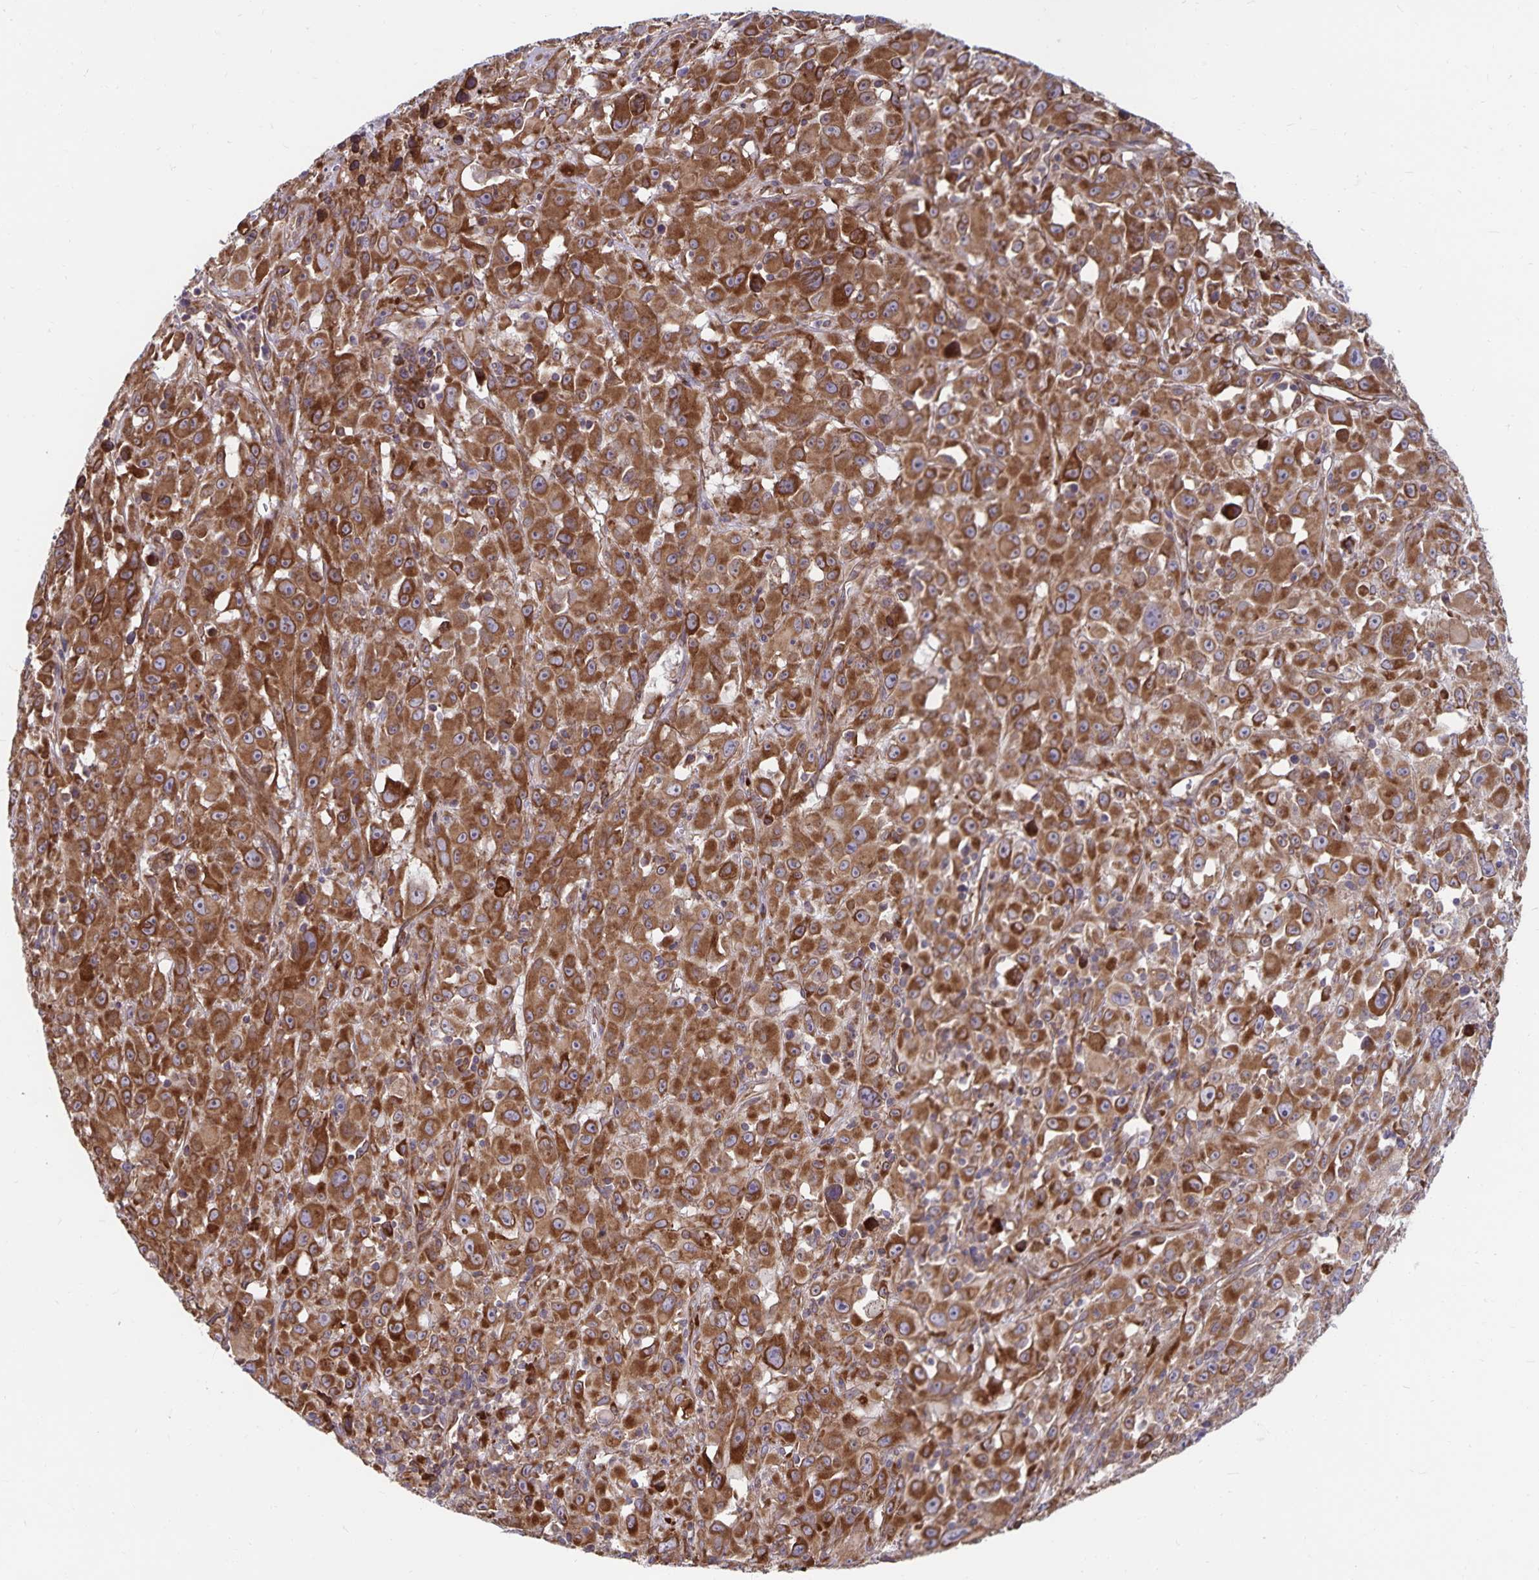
{"staining": {"intensity": "strong", "quantity": ">75%", "location": "cytoplasmic/membranous"}, "tissue": "melanoma", "cell_type": "Tumor cells", "image_type": "cancer", "snomed": [{"axis": "morphology", "description": "Malignant melanoma, Metastatic site"}, {"axis": "topography", "description": "Soft tissue"}], "caption": "This is a micrograph of IHC staining of malignant melanoma (metastatic site), which shows strong staining in the cytoplasmic/membranous of tumor cells.", "gene": "SEC62", "patient": {"sex": "male", "age": 50}}